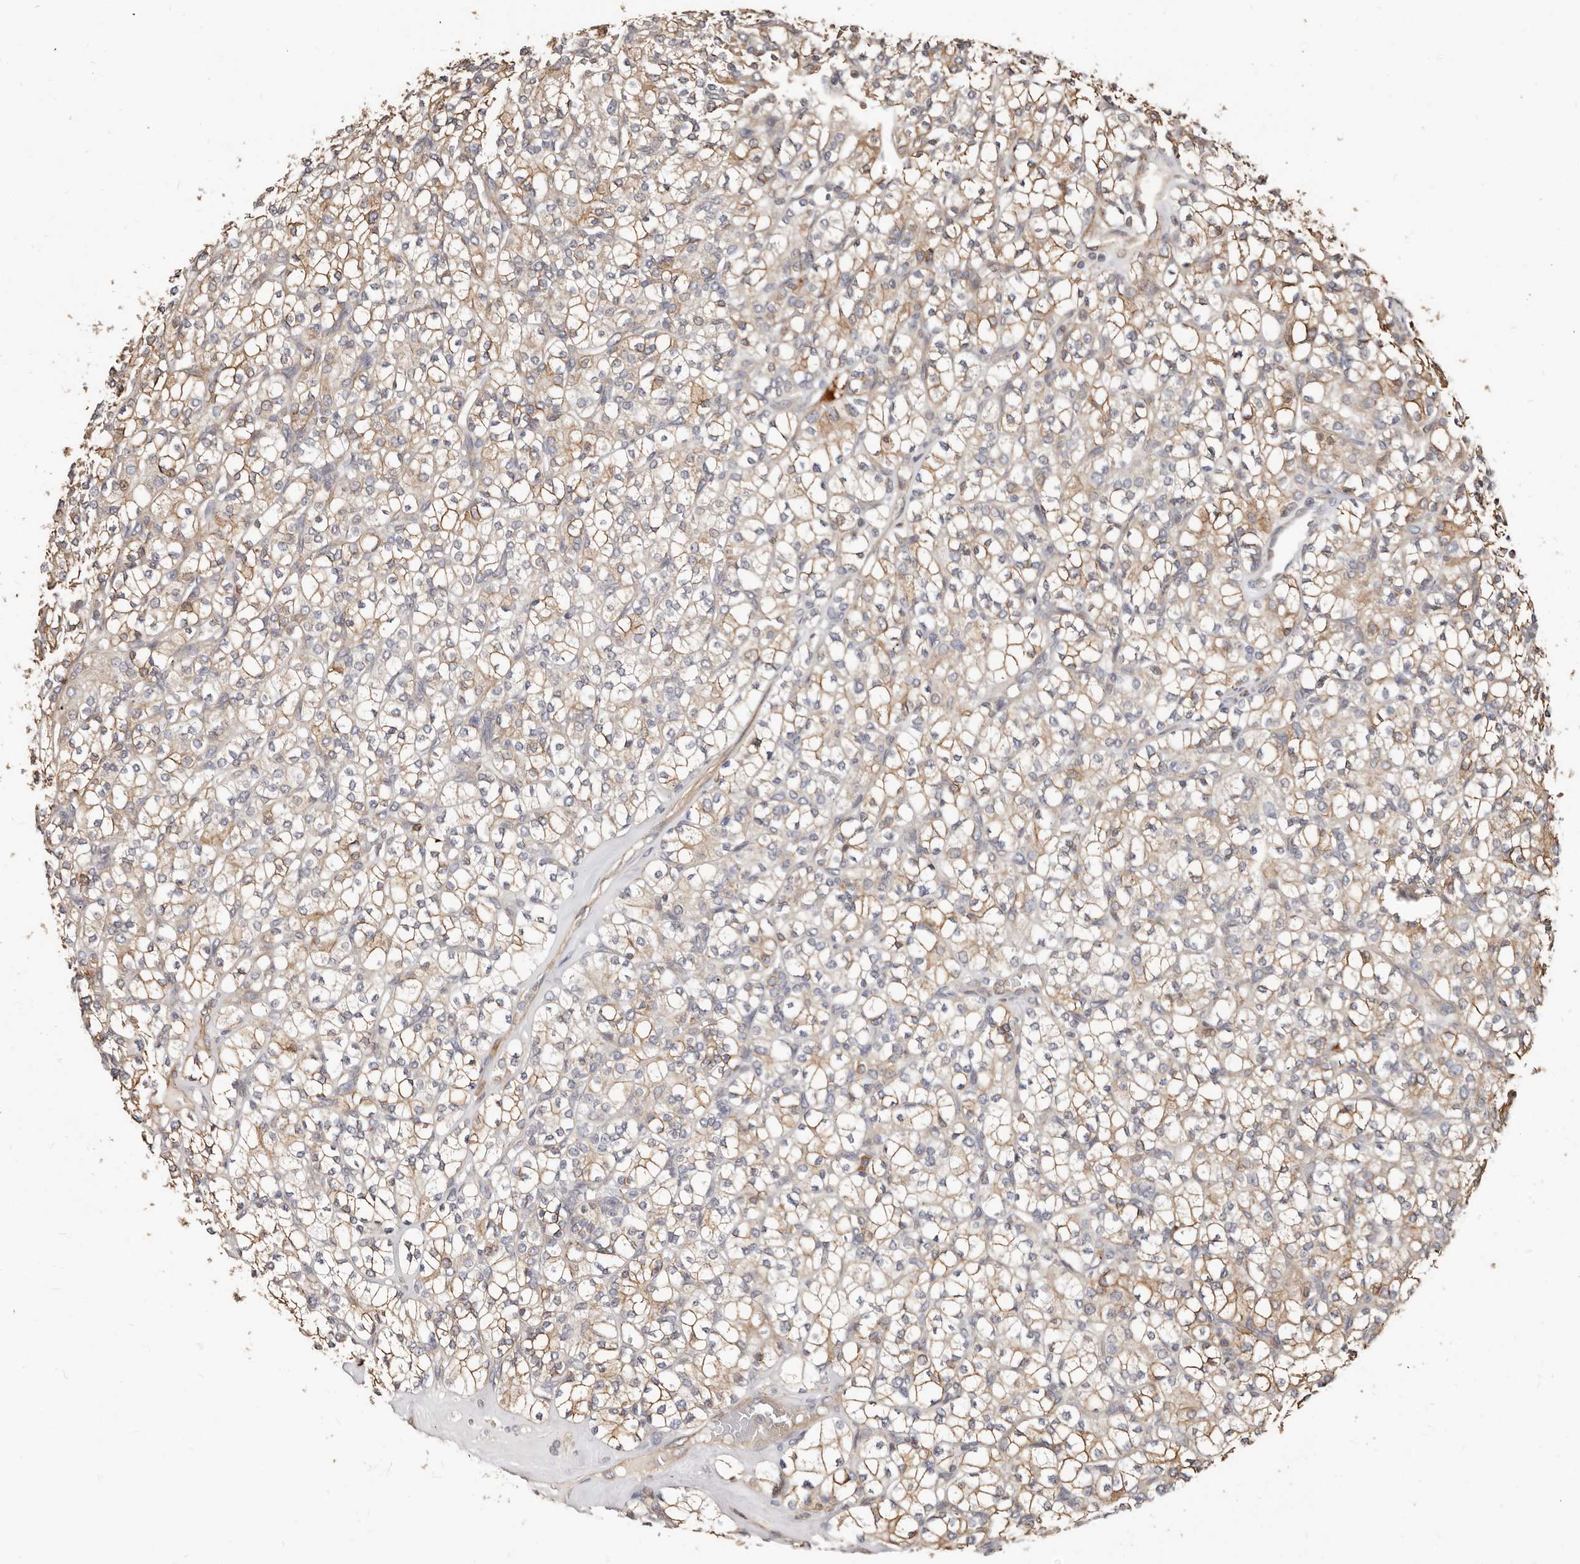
{"staining": {"intensity": "moderate", "quantity": ">75%", "location": "cytoplasmic/membranous"}, "tissue": "renal cancer", "cell_type": "Tumor cells", "image_type": "cancer", "snomed": [{"axis": "morphology", "description": "Adenocarcinoma, NOS"}, {"axis": "topography", "description": "Kidney"}], "caption": "The micrograph shows immunohistochemical staining of renal adenocarcinoma. There is moderate cytoplasmic/membranous expression is identified in approximately >75% of tumor cells.", "gene": "SMYD4", "patient": {"sex": "male", "age": 77}}